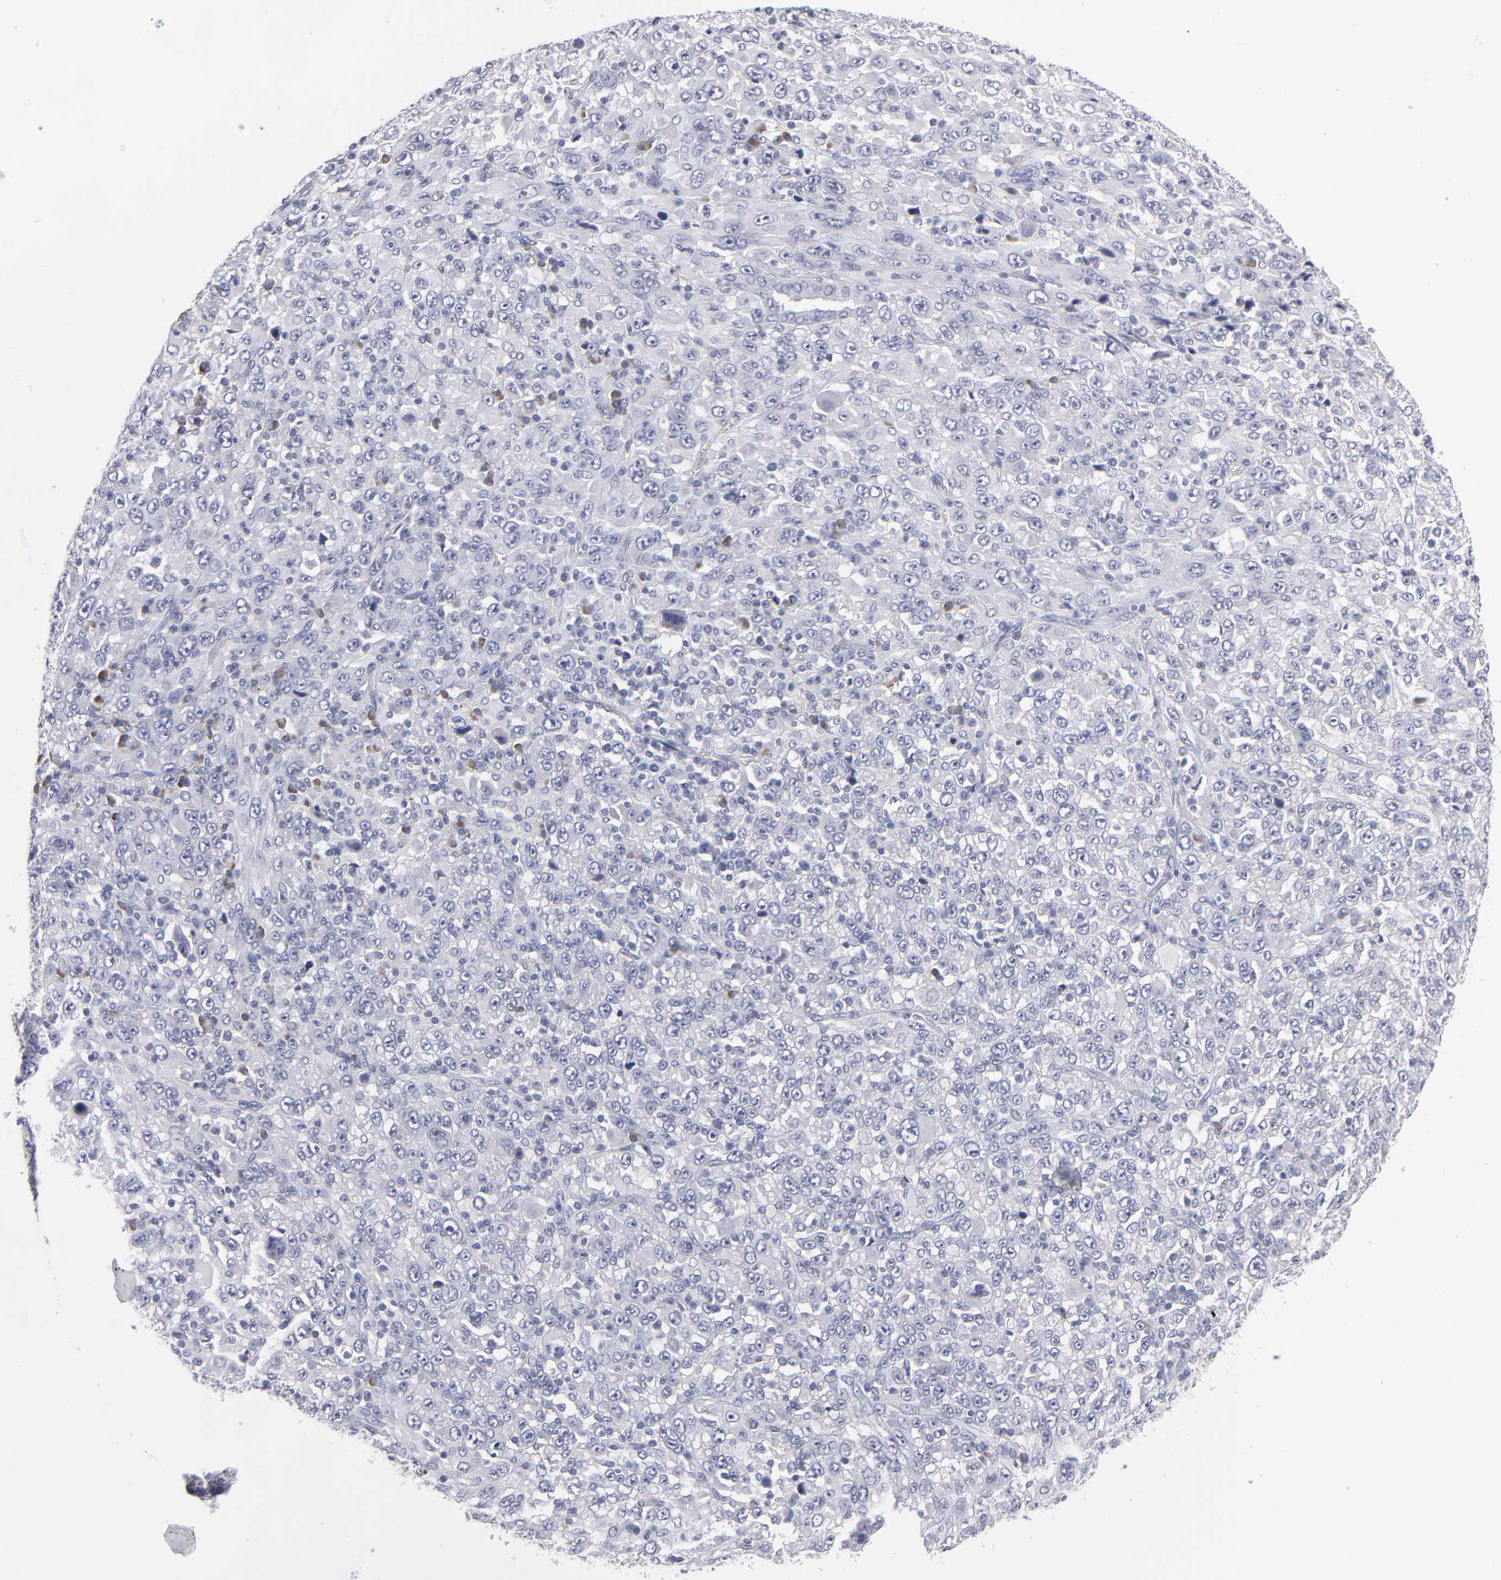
{"staining": {"intensity": "negative", "quantity": "none", "location": "none"}, "tissue": "melanoma", "cell_type": "Tumor cells", "image_type": "cancer", "snomed": [{"axis": "morphology", "description": "Malignant melanoma, Metastatic site"}, {"axis": "topography", "description": "Skin"}], "caption": "This is an immunohistochemistry (IHC) histopathology image of malignant melanoma (metastatic site). There is no positivity in tumor cells.", "gene": "CCDC80", "patient": {"sex": "female", "age": 56}}